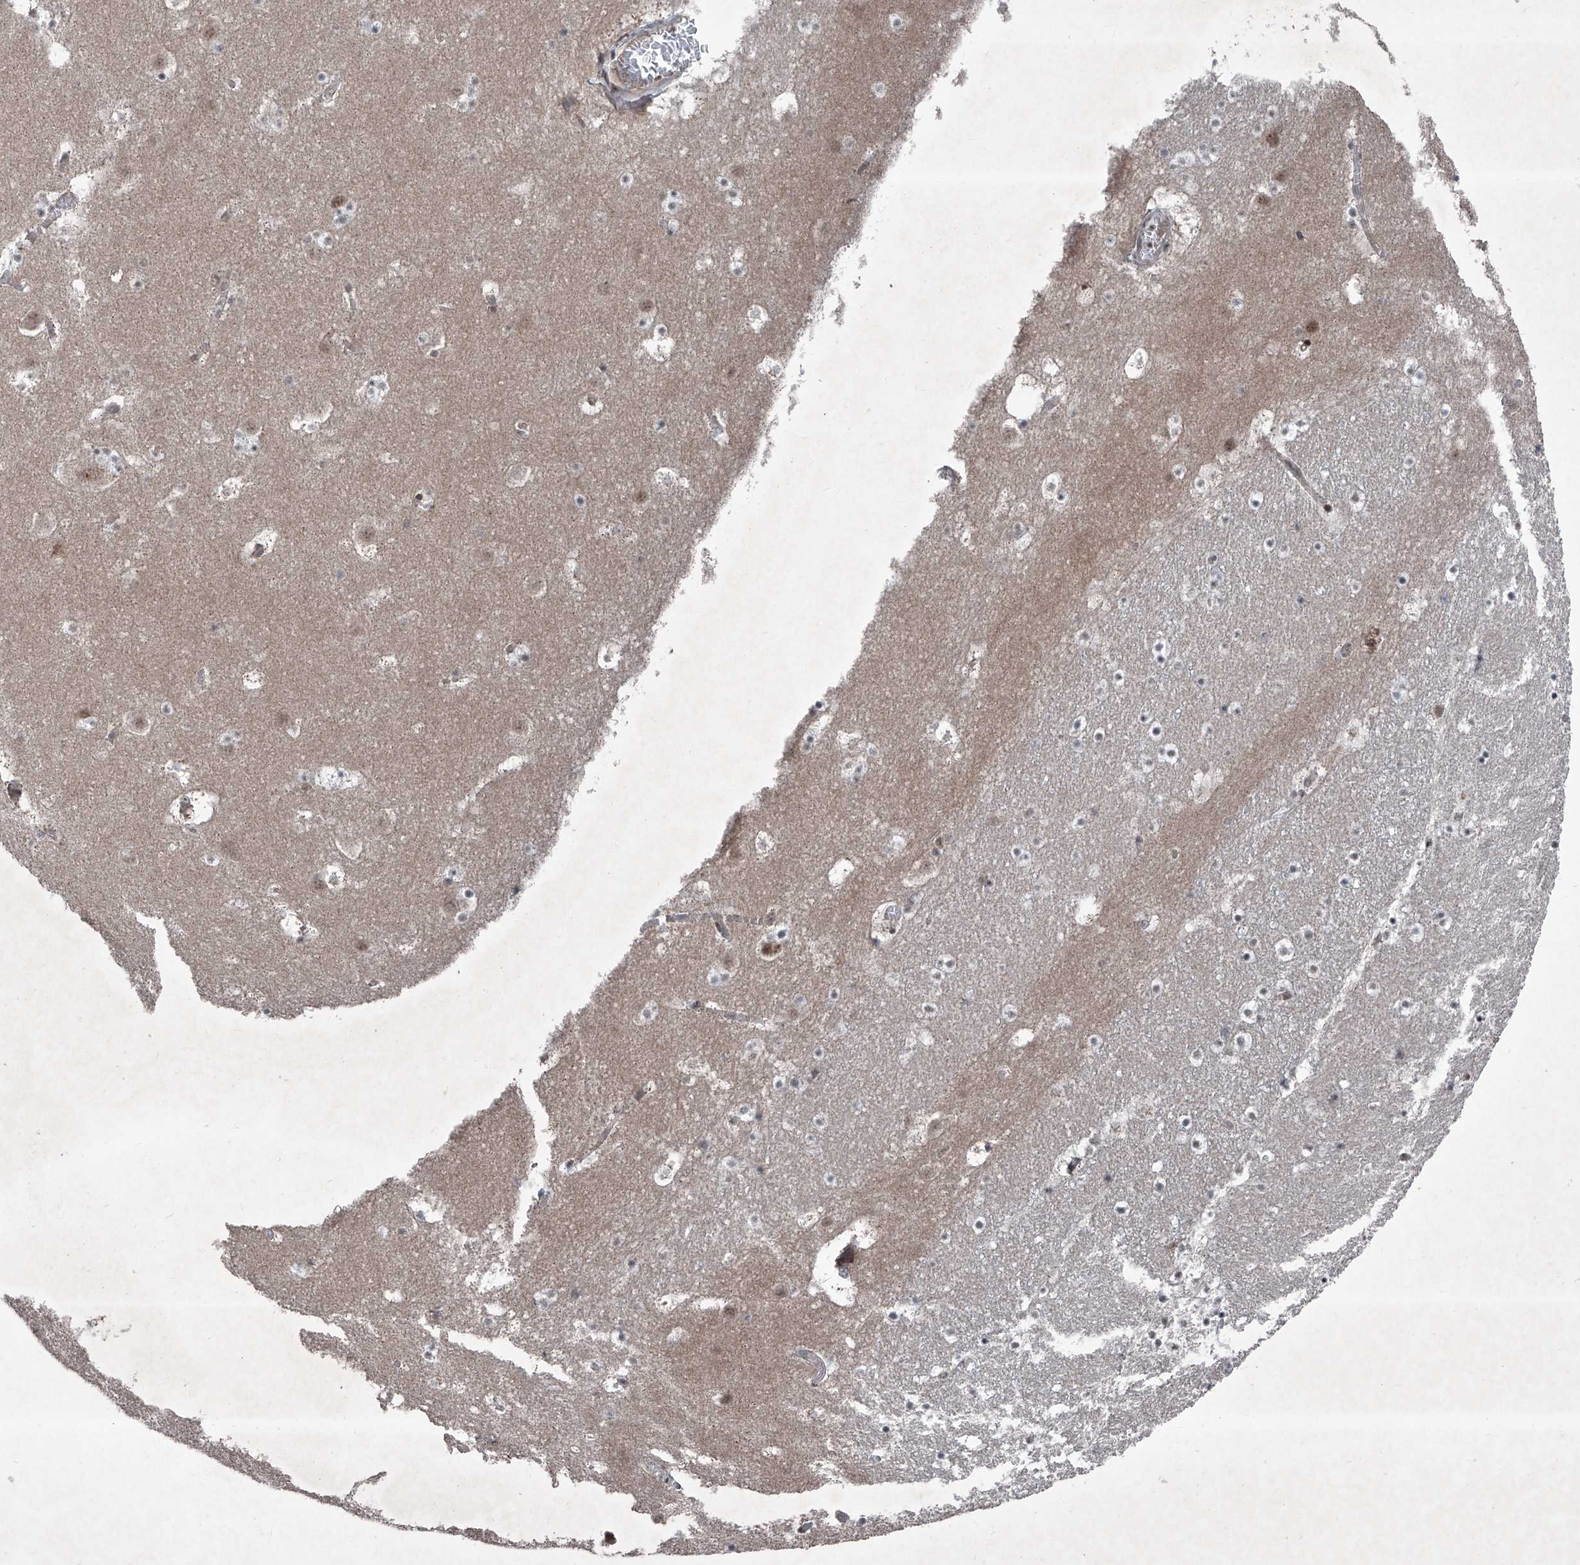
{"staining": {"intensity": "negative", "quantity": "none", "location": "none"}, "tissue": "caudate", "cell_type": "Glial cells", "image_type": "normal", "snomed": [{"axis": "morphology", "description": "Normal tissue, NOS"}, {"axis": "topography", "description": "Lateral ventricle wall"}], "caption": "Immunohistochemical staining of unremarkable human caudate exhibits no significant positivity in glial cells.", "gene": "COA7", "patient": {"sex": "male", "age": 45}}